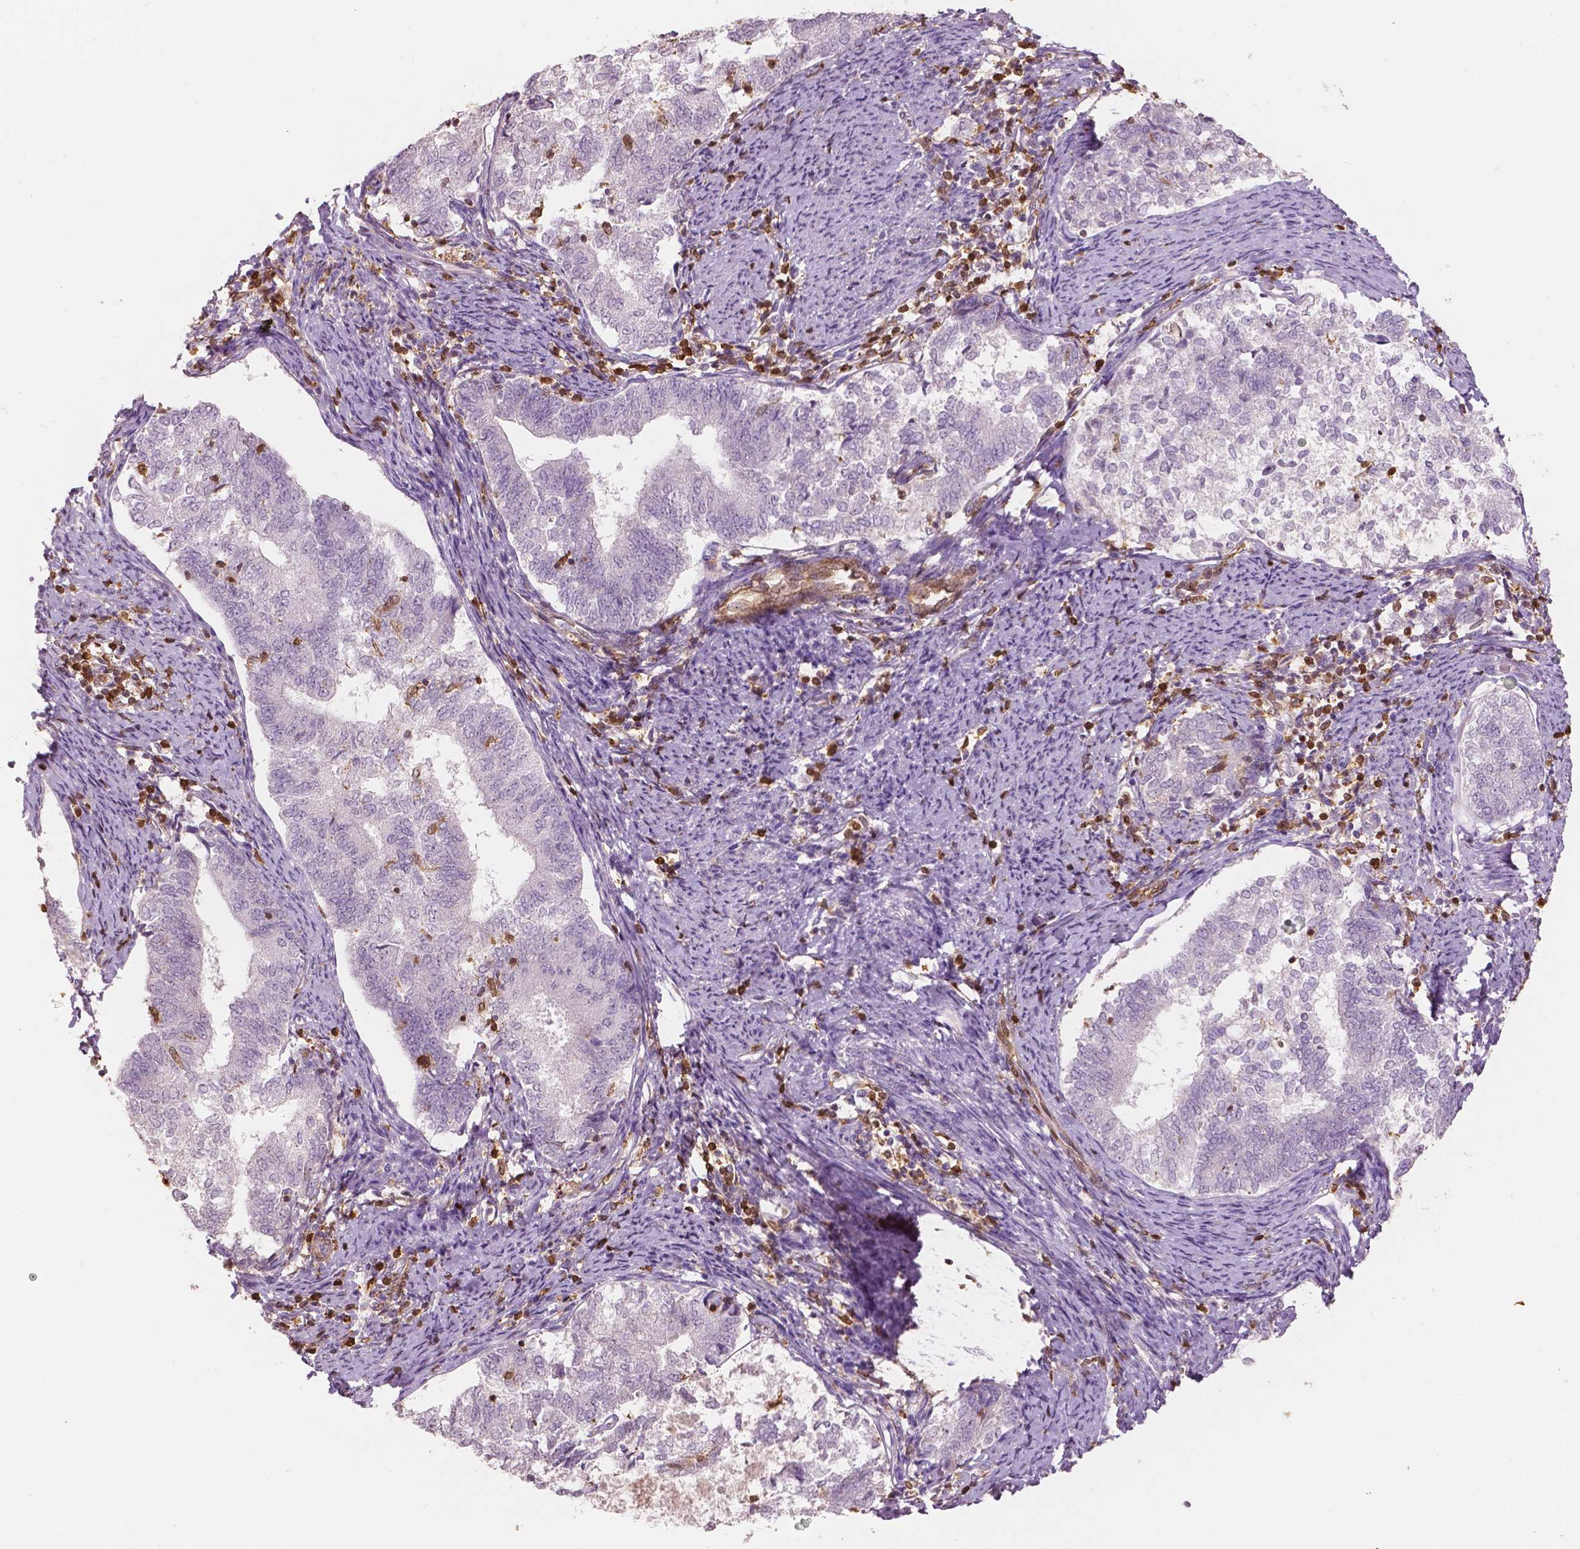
{"staining": {"intensity": "negative", "quantity": "none", "location": "none"}, "tissue": "endometrial cancer", "cell_type": "Tumor cells", "image_type": "cancer", "snomed": [{"axis": "morphology", "description": "Adenocarcinoma, NOS"}, {"axis": "topography", "description": "Endometrium"}], "caption": "Tumor cells are negative for brown protein staining in adenocarcinoma (endometrial). The staining is performed using DAB brown chromogen with nuclei counter-stained in using hematoxylin.", "gene": "S100A4", "patient": {"sex": "female", "age": 65}}